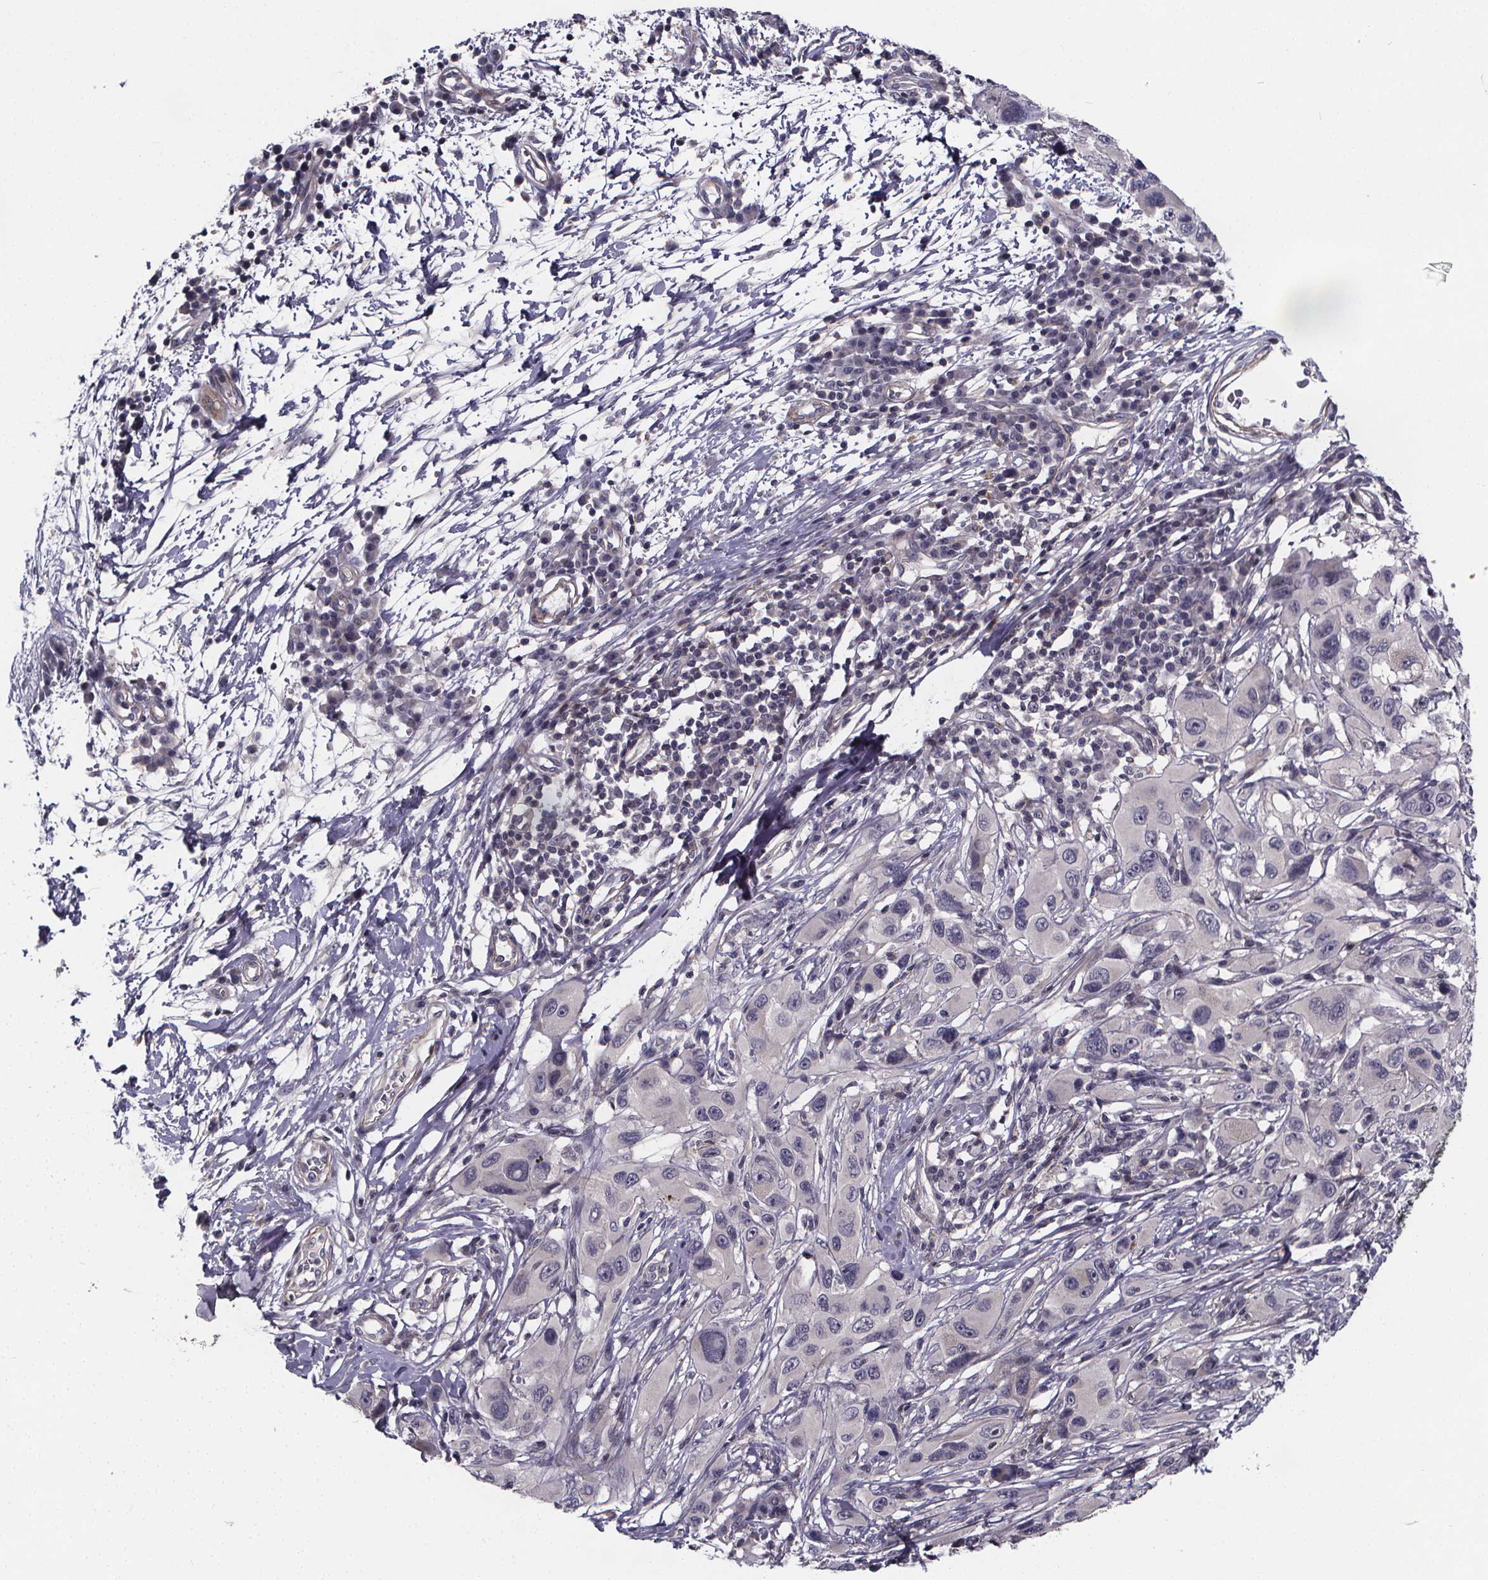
{"staining": {"intensity": "negative", "quantity": "none", "location": "none"}, "tissue": "melanoma", "cell_type": "Tumor cells", "image_type": "cancer", "snomed": [{"axis": "morphology", "description": "Malignant melanoma, NOS"}, {"axis": "topography", "description": "Skin"}], "caption": "A photomicrograph of human malignant melanoma is negative for staining in tumor cells.", "gene": "FBXW2", "patient": {"sex": "male", "age": 53}}